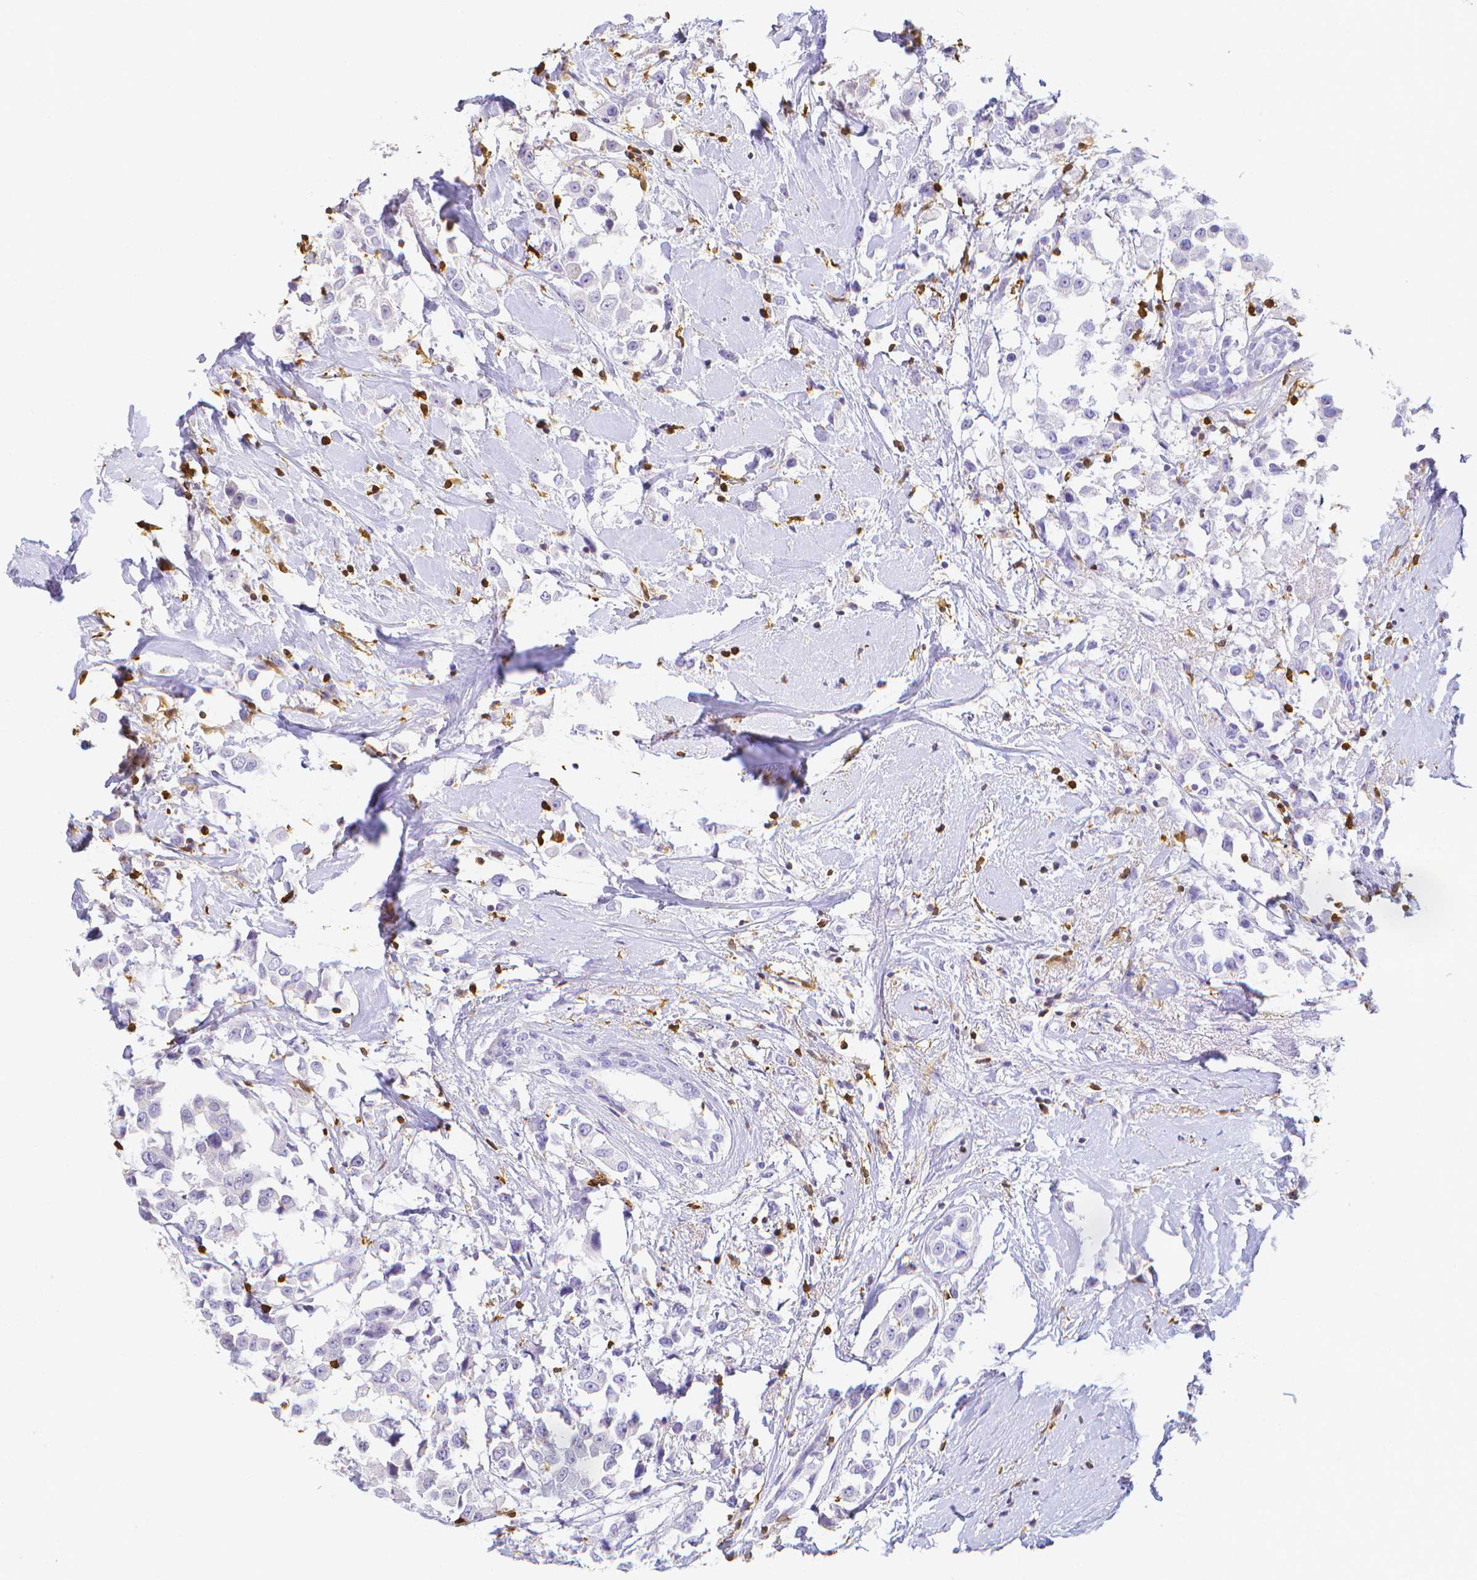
{"staining": {"intensity": "negative", "quantity": "none", "location": "none"}, "tissue": "breast cancer", "cell_type": "Tumor cells", "image_type": "cancer", "snomed": [{"axis": "morphology", "description": "Duct carcinoma"}, {"axis": "topography", "description": "Breast"}], "caption": "IHC image of neoplastic tissue: human breast invasive ductal carcinoma stained with DAB displays no significant protein expression in tumor cells.", "gene": "COTL1", "patient": {"sex": "female", "age": 61}}